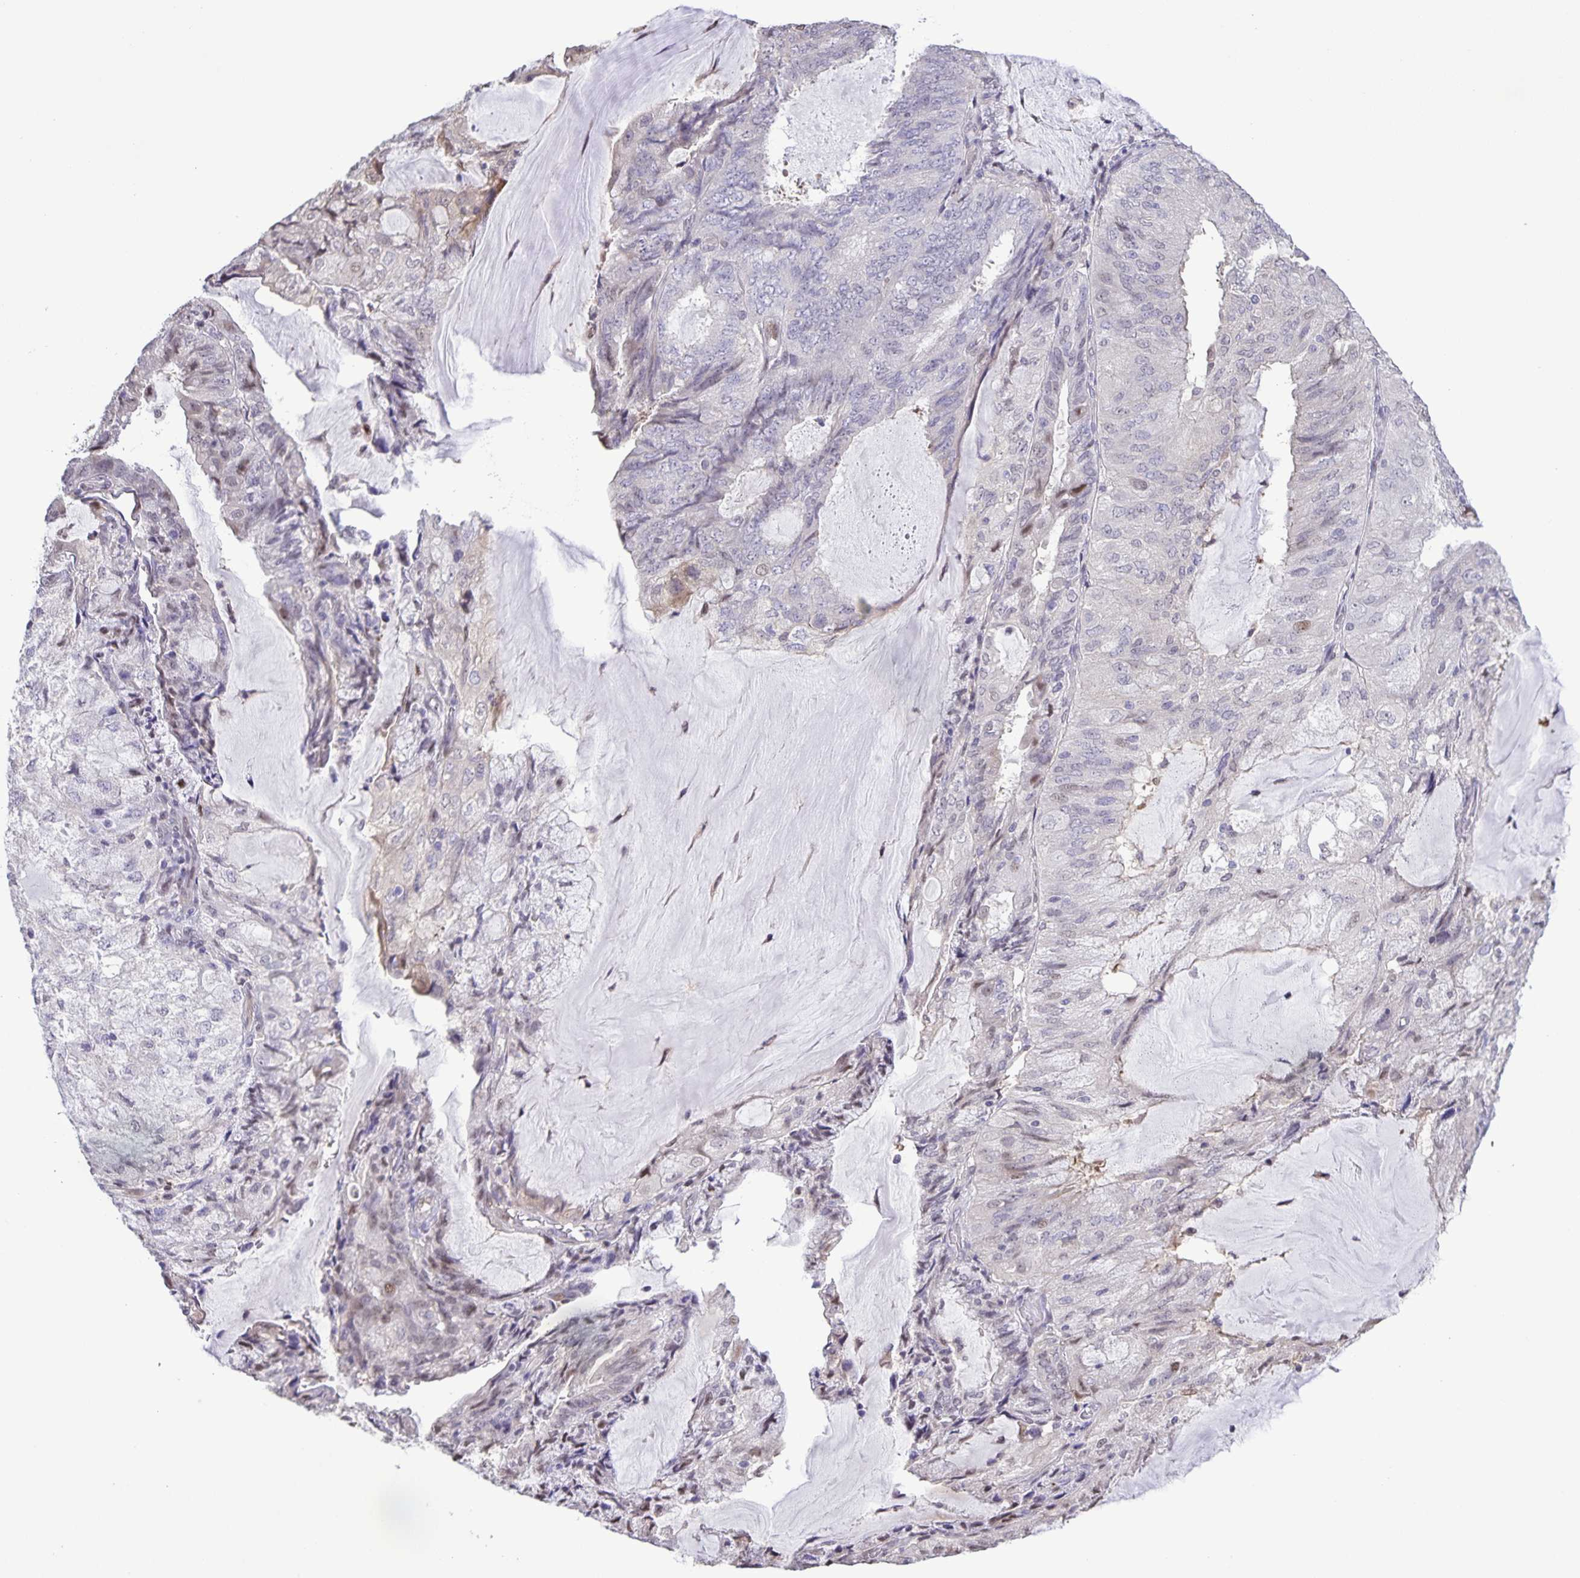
{"staining": {"intensity": "weak", "quantity": "<25%", "location": "nuclear"}, "tissue": "endometrial cancer", "cell_type": "Tumor cells", "image_type": "cancer", "snomed": [{"axis": "morphology", "description": "Adenocarcinoma, NOS"}, {"axis": "topography", "description": "Endometrium"}], "caption": "Human endometrial cancer stained for a protein using immunohistochemistry (IHC) demonstrates no expression in tumor cells.", "gene": "ONECUT2", "patient": {"sex": "female", "age": 81}}